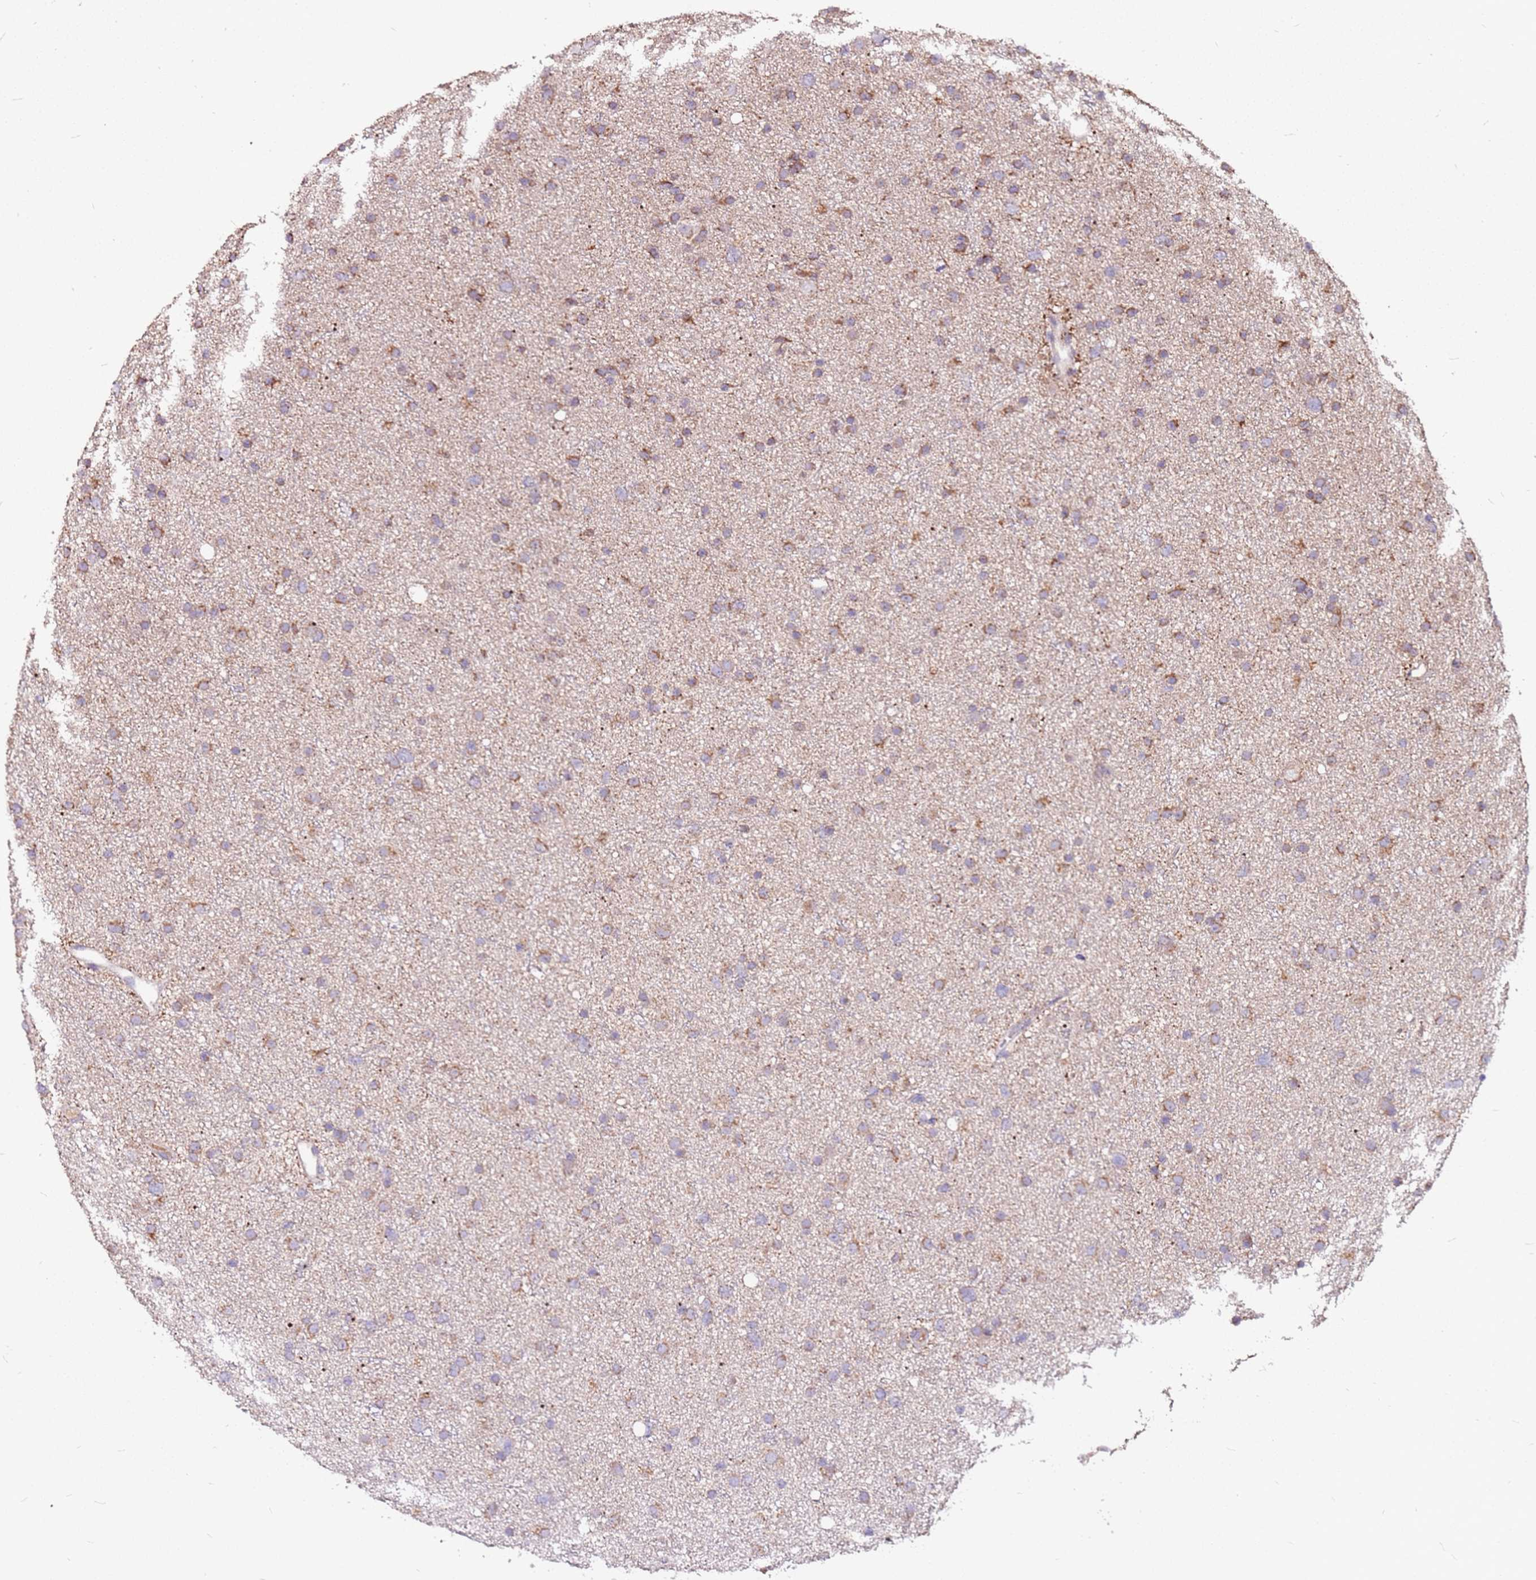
{"staining": {"intensity": "moderate", "quantity": ">75%", "location": "cytoplasmic/membranous"}, "tissue": "glioma", "cell_type": "Tumor cells", "image_type": "cancer", "snomed": [{"axis": "morphology", "description": "Glioma, malignant, Low grade"}, {"axis": "topography", "description": "Cerebral cortex"}], "caption": "This is a histology image of immunohistochemistry (IHC) staining of glioma, which shows moderate staining in the cytoplasmic/membranous of tumor cells.", "gene": "DCDC2C", "patient": {"sex": "female", "age": 39}}